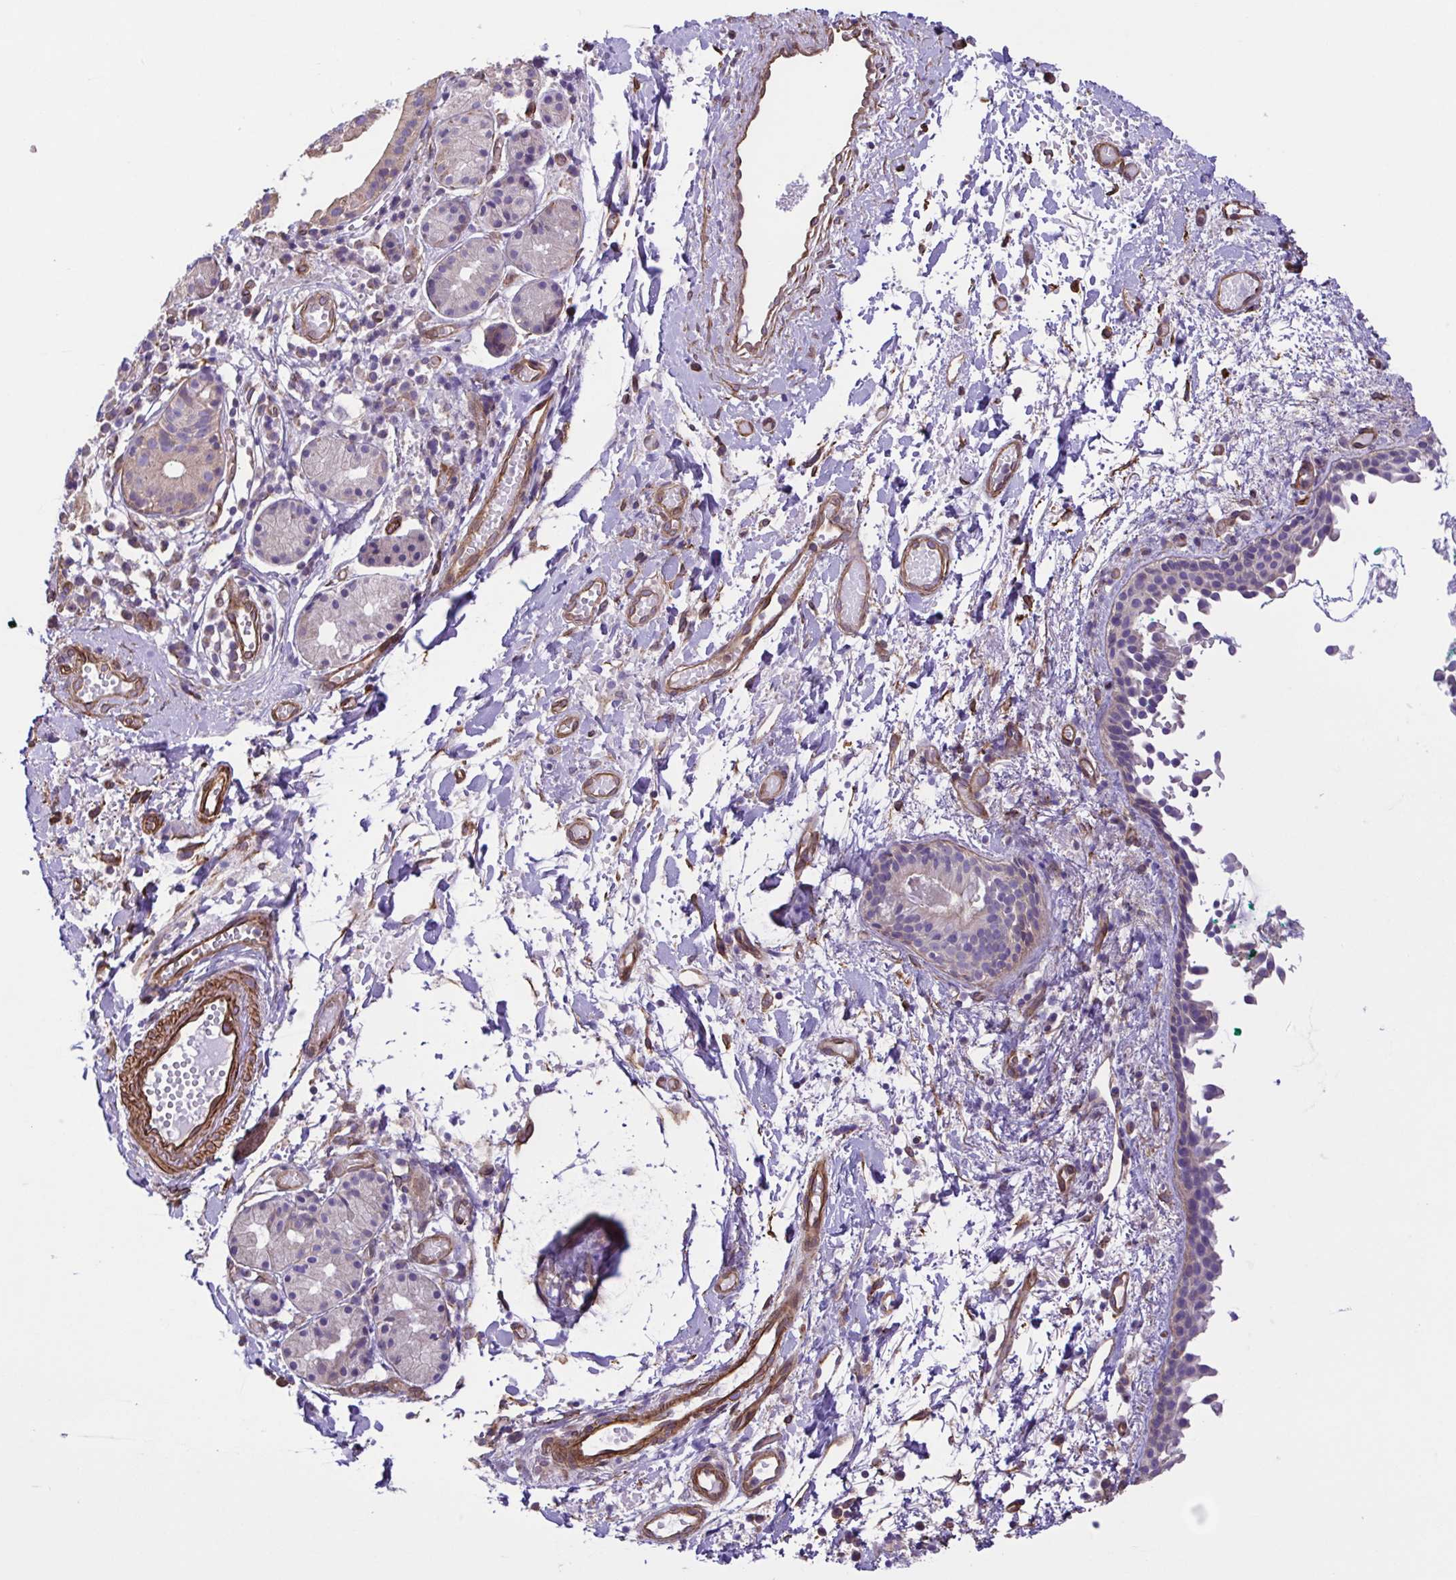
{"staining": {"intensity": "weak", "quantity": "25%-75%", "location": "cytoplasmic/membranous"}, "tissue": "nasopharynx", "cell_type": "Respiratory epithelial cells", "image_type": "normal", "snomed": [{"axis": "morphology", "description": "Normal tissue, NOS"}, {"axis": "morphology", "description": "Basal cell carcinoma"}, {"axis": "topography", "description": "Cartilage tissue"}, {"axis": "topography", "description": "Nasopharynx"}, {"axis": "topography", "description": "Oral tissue"}], "caption": "Immunohistochemistry (IHC) (DAB (3,3'-diaminobenzidine)) staining of benign nasopharynx reveals weak cytoplasmic/membranous protein expression in about 25%-75% of respiratory epithelial cells. (Brightfield microscopy of DAB IHC at high magnification).", "gene": "FLT1", "patient": {"sex": "female", "age": 77}}